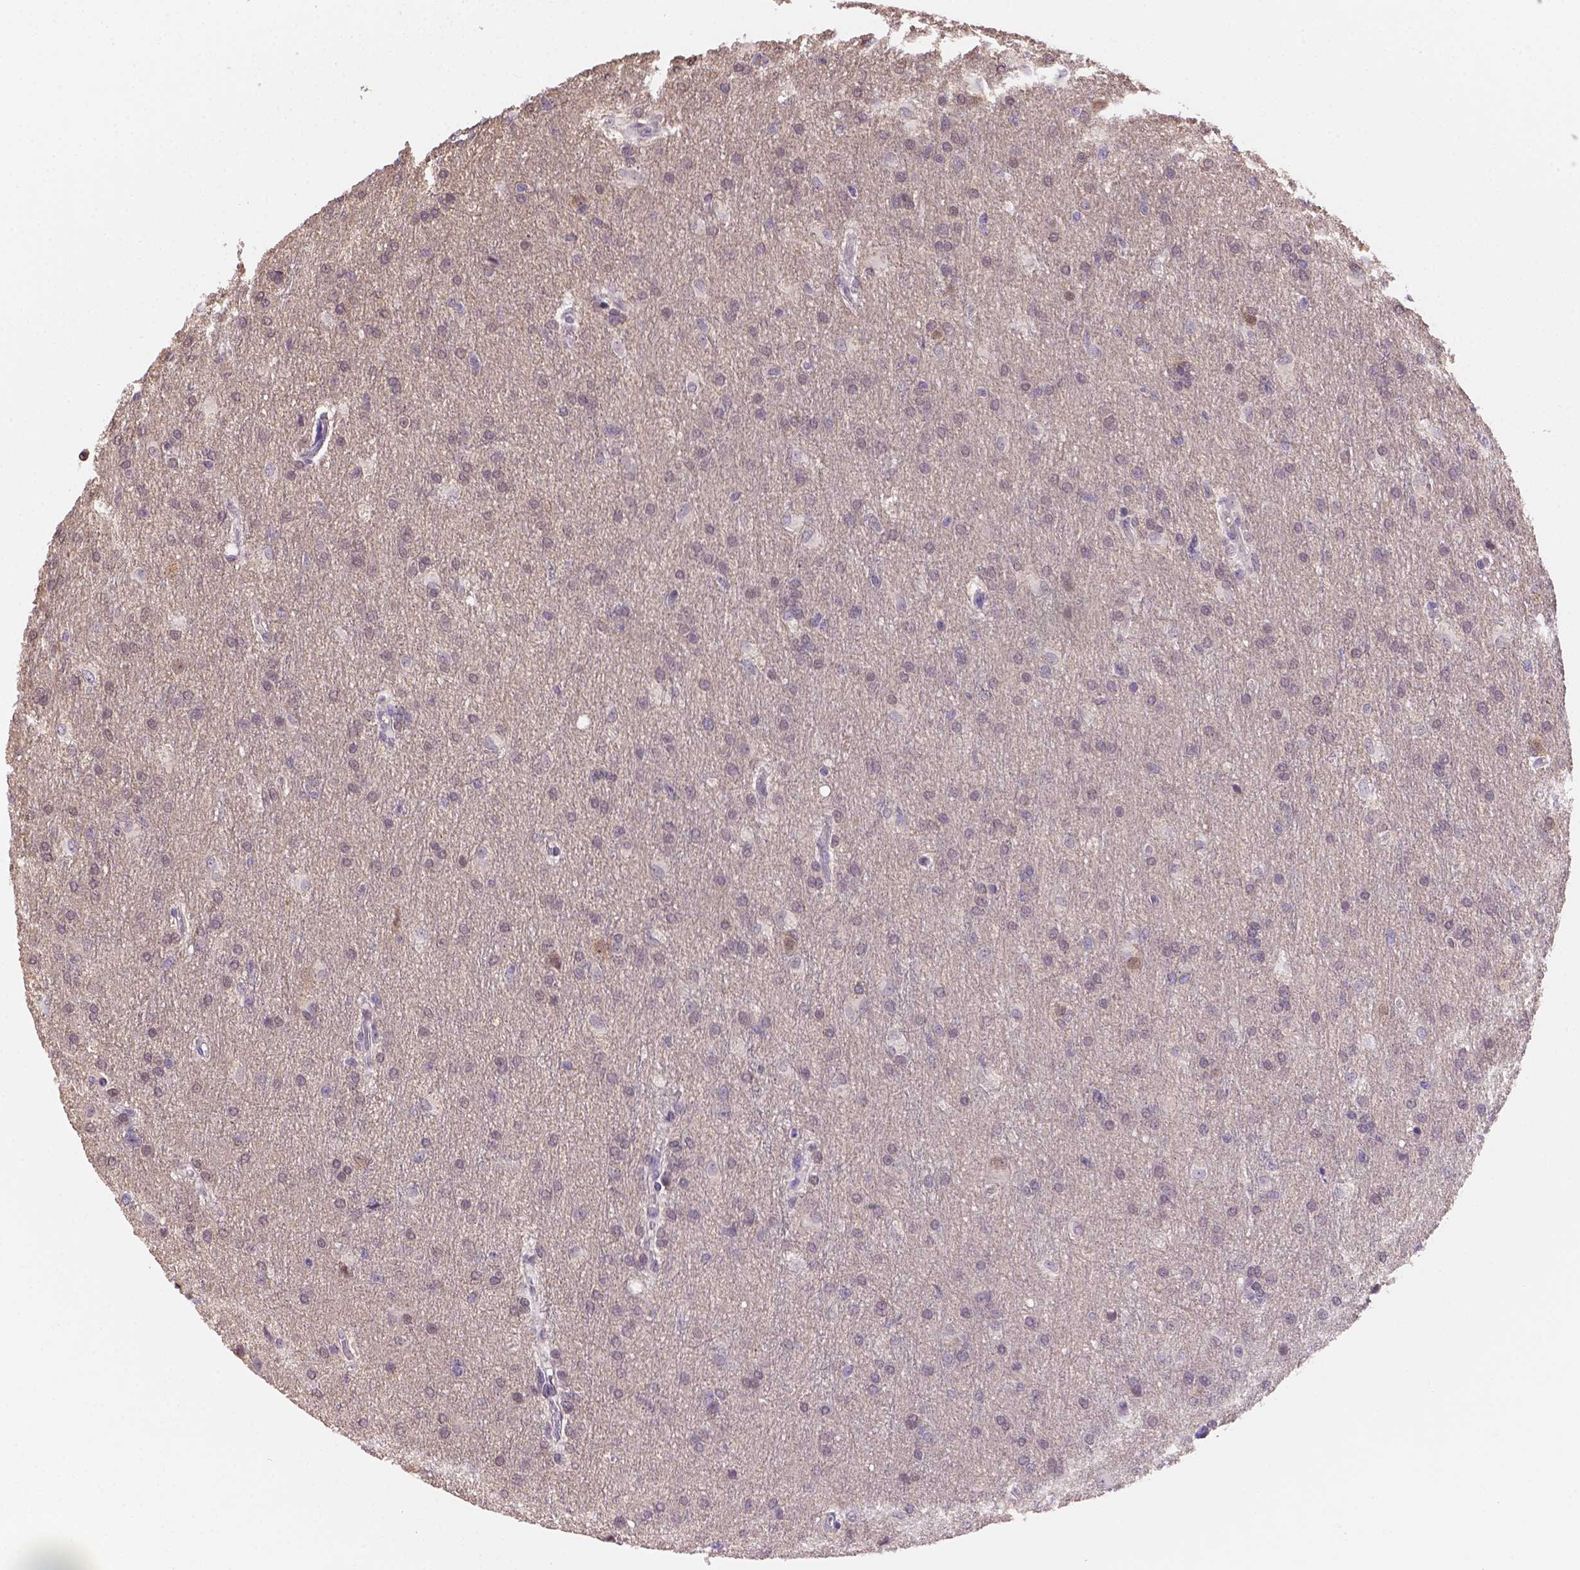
{"staining": {"intensity": "negative", "quantity": "none", "location": "none"}, "tissue": "glioma", "cell_type": "Tumor cells", "image_type": "cancer", "snomed": [{"axis": "morphology", "description": "Glioma, malignant, High grade"}, {"axis": "topography", "description": "Brain"}], "caption": "IHC image of neoplastic tissue: high-grade glioma (malignant) stained with DAB (3,3'-diaminobenzidine) demonstrates no significant protein positivity in tumor cells. (Brightfield microscopy of DAB (3,3'-diaminobenzidine) immunohistochemistry at high magnification).", "gene": "NXPE2", "patient": {"sex": "male", "age": 68}}